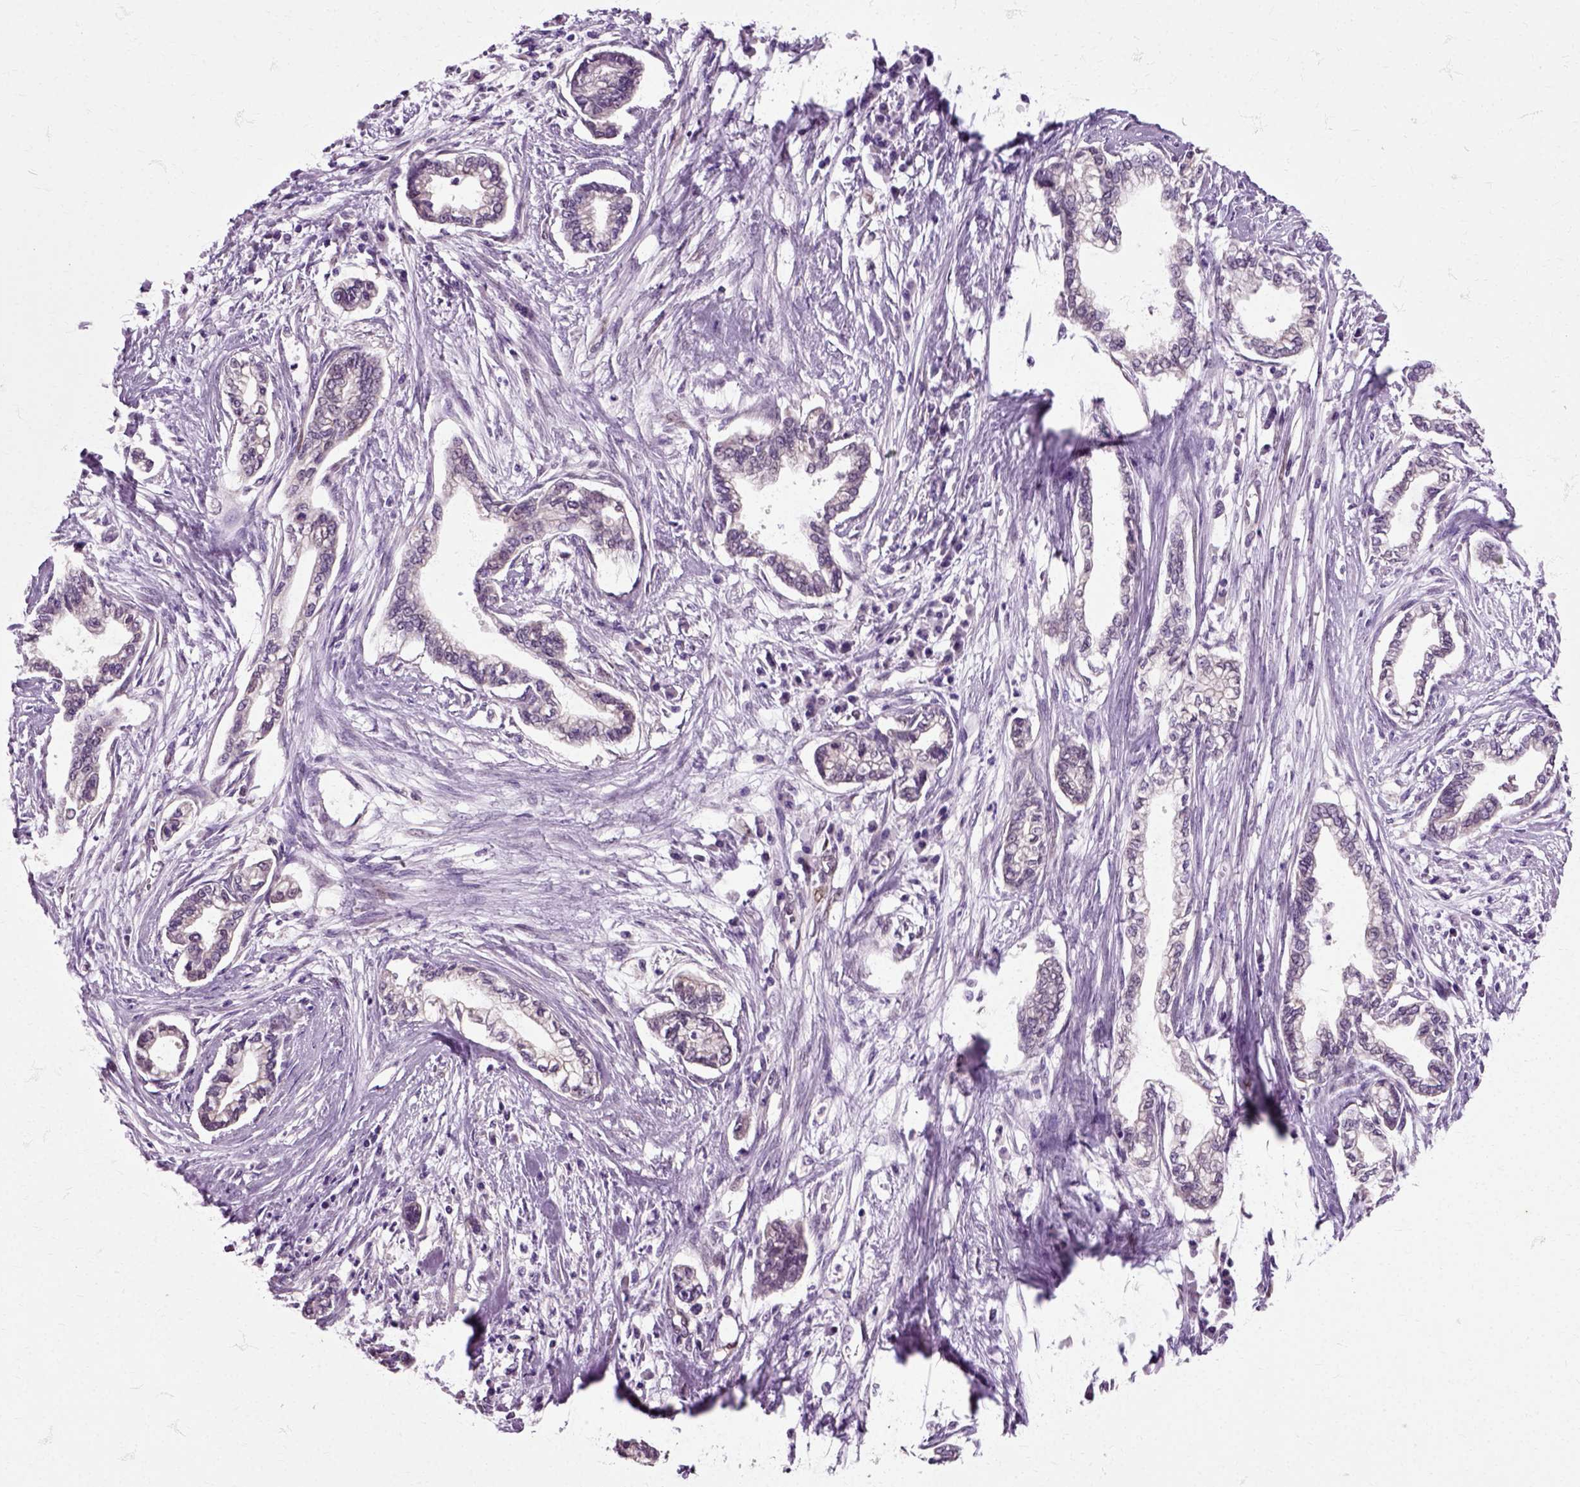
{"staining": {"intensity": "negative", "quantity": "none", "location": "none"}, "tissue": "cervical cancer", "cell_type": "Tumor cells", "image_type": "cancer", "snomed": [{"axis": "morphology", "description": "Adenocarcinoma, NOS"}, {"axis": "topography", "description": "Cervix"}], "caption": "DAB immunohistochemical staining of cervical cancer (adenocarcinoma) reveals no significant expression in tumor cells.", "gene": "HSPA2", "patient": {"sex": "female", "age": 62}}